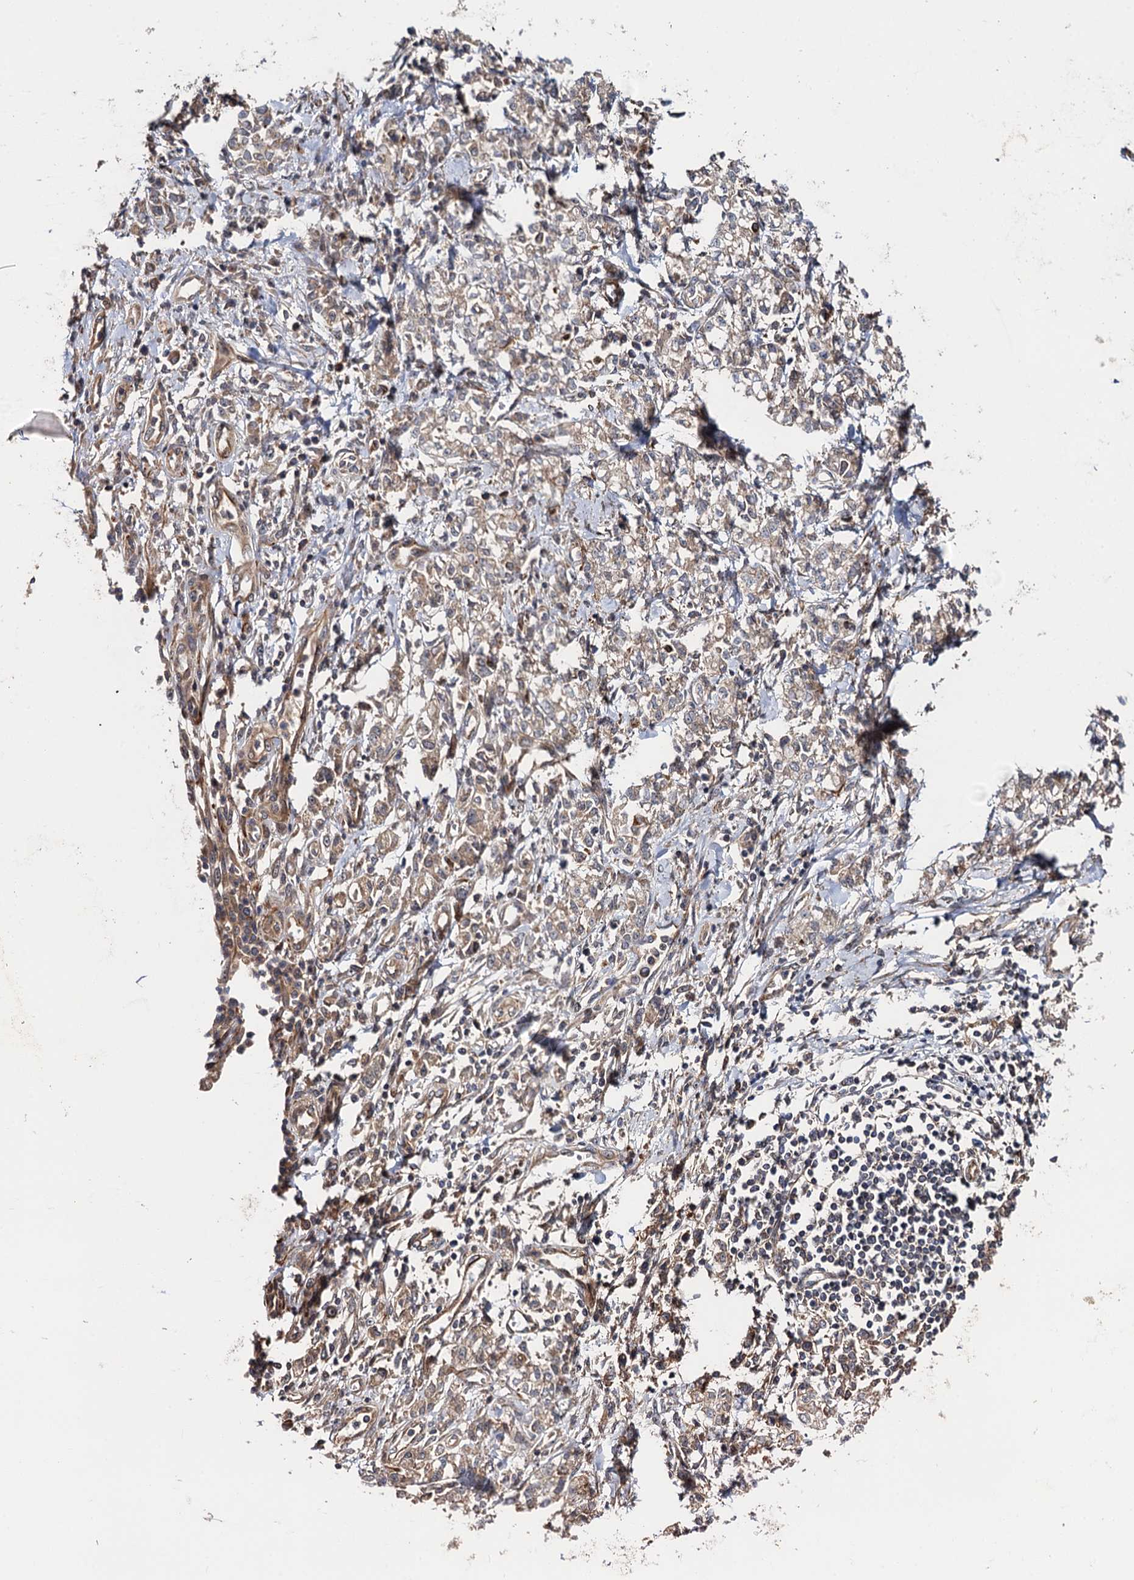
{"staining": {"intensity": "weak", "quantity": ">75%", "location": "cytoplasmic/membranous"}, "tissue": "stomach cancer", "cell_type": "Tumor cells", "image_type": "cancer", "snomed": [{"axis": "morphology", "description": "Adenocarcinoma, NOS"}, {"axis": "topography", "description": "Stomach"}], "caption": "A low amount of weak cytoplasmic/membranous expression is seen in about >75% of tumor cells in stomach cancer tissue. (Brightfield microscopy of DAB IHC at high magnification).", "gene": "FSIP1", "patient": {"sex": "female", "age": 76}}